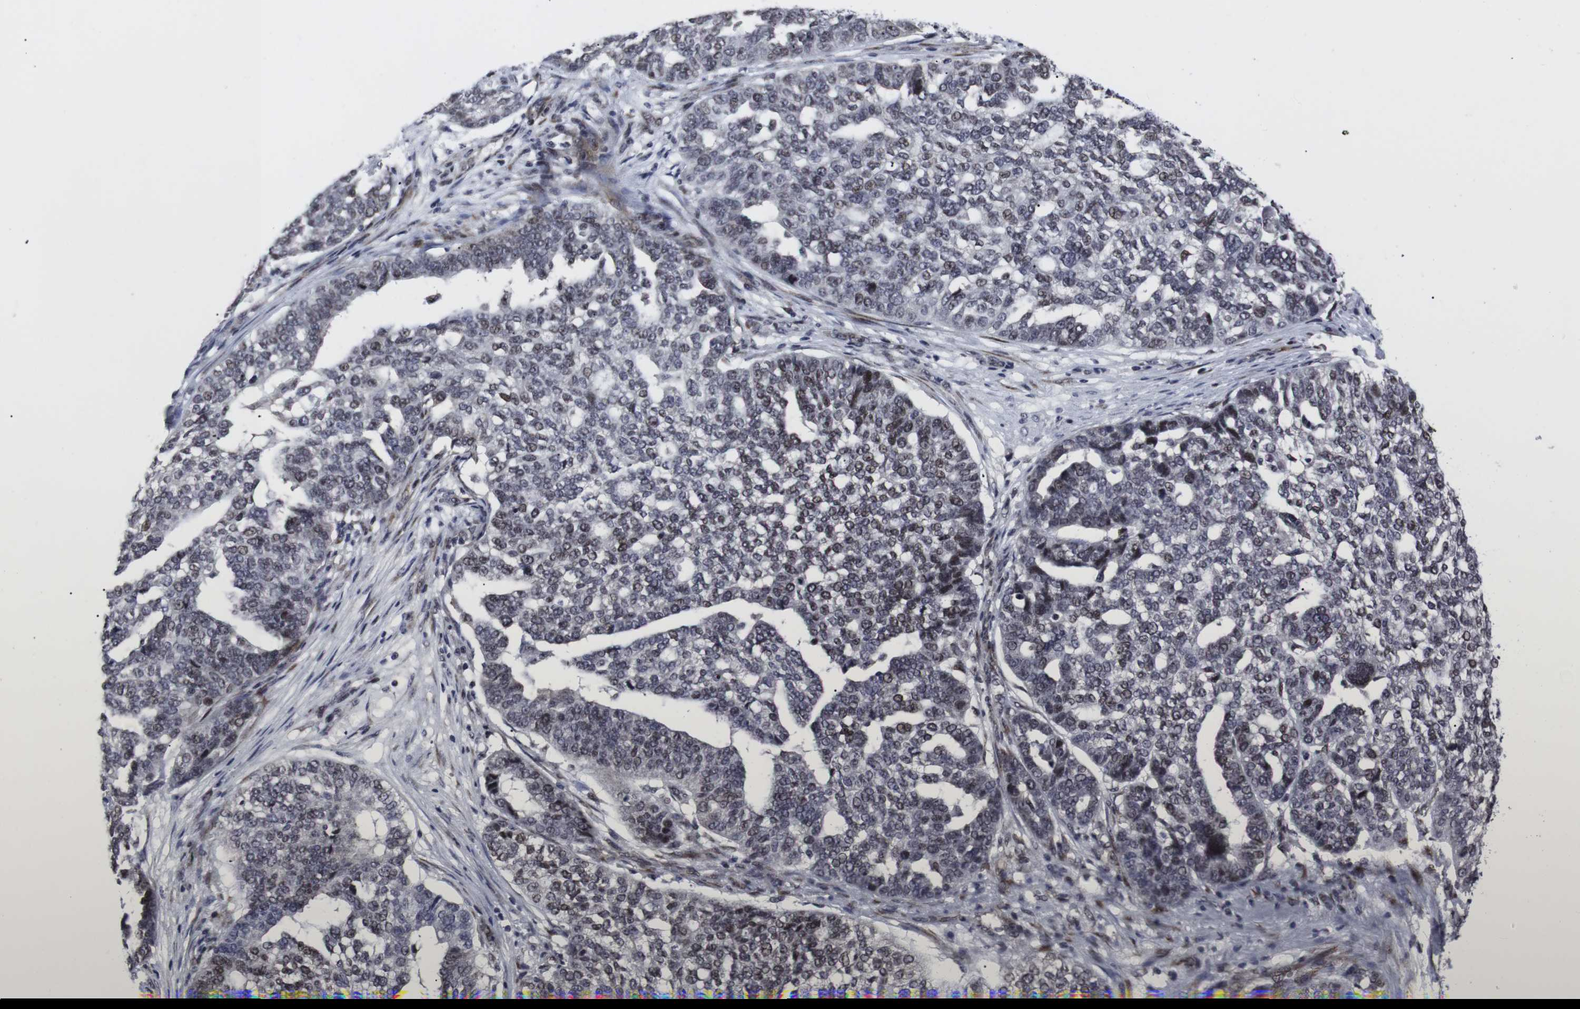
{"staining": {"intensity": "weak", "quantity": "25%-75%", "location": "nuclear"}, "tissue": "ovarian cancer", "cell_type": "Tumor cells", "image_type": "cancer", "snomed": [{"axis": "morphology", "description": "Cystadenocarcinoma, serous, NOS"}, {"axis": "topography", "description": "Ovary"}], "caption": "Ovarian cancer (serous cystadenocarcinoma) stained for a protein shows weak nuclear positivity in tumor cells.", "gene": "MLH1", "patient": {"sex": "female", "age": 59}}